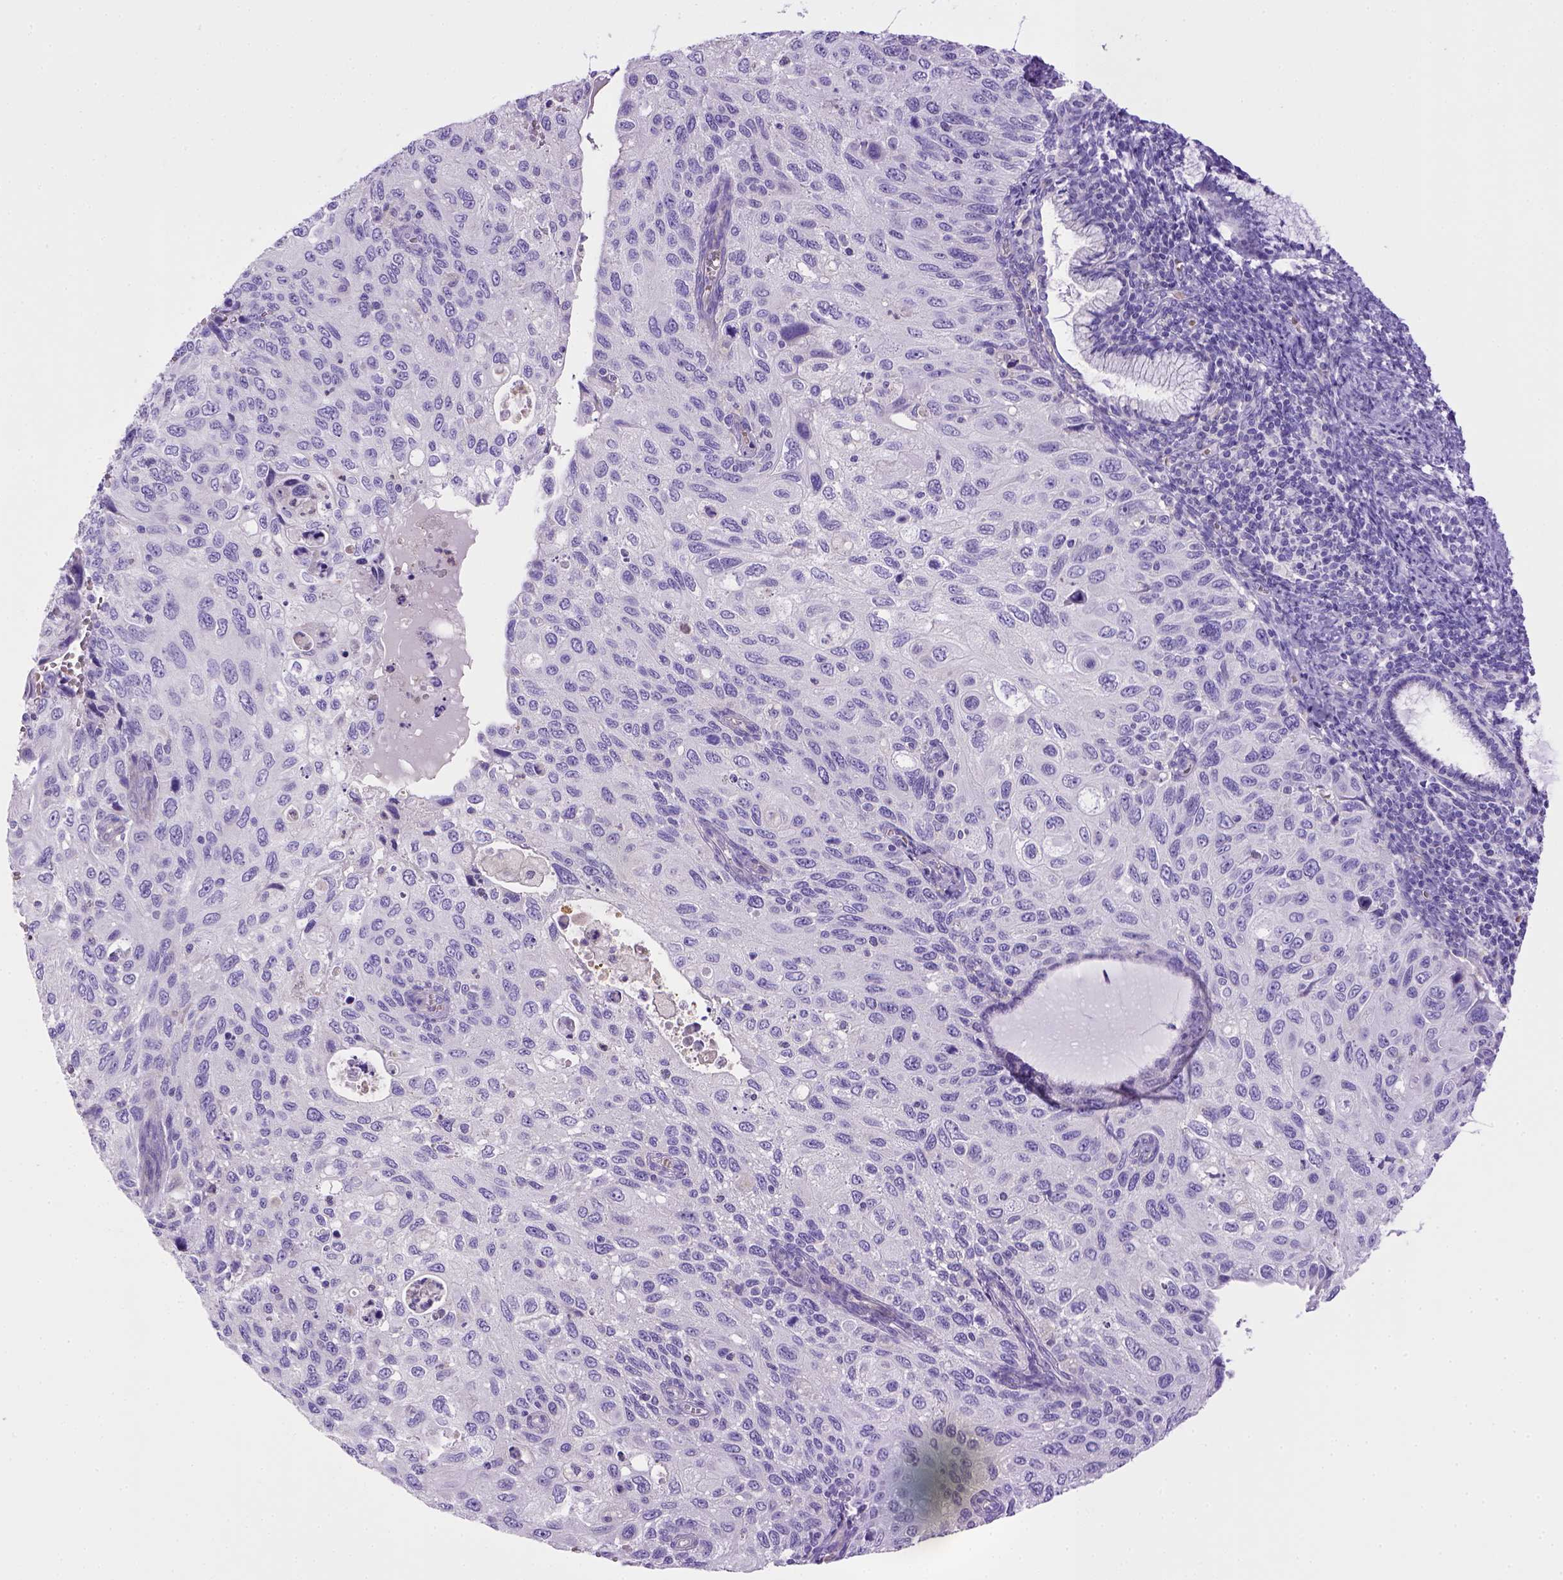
{"staining": {"intensity": "negative", "quantity": "none", "location": "none"}, "tissue": "cervical cancer", "cell_type": "Tumor cells", "image_type": "cancer", "snomed": [{"axis": "morphology", "description": "Squamous cell carcinoma, NOS"}, {"axis": "topography", "description": "Cervix"}], "caption": "Tumor cells are negative for brown protein staining in cervical cancer.", "gene": "BAAT", "patient": {"sex": "female", "age": 70}}